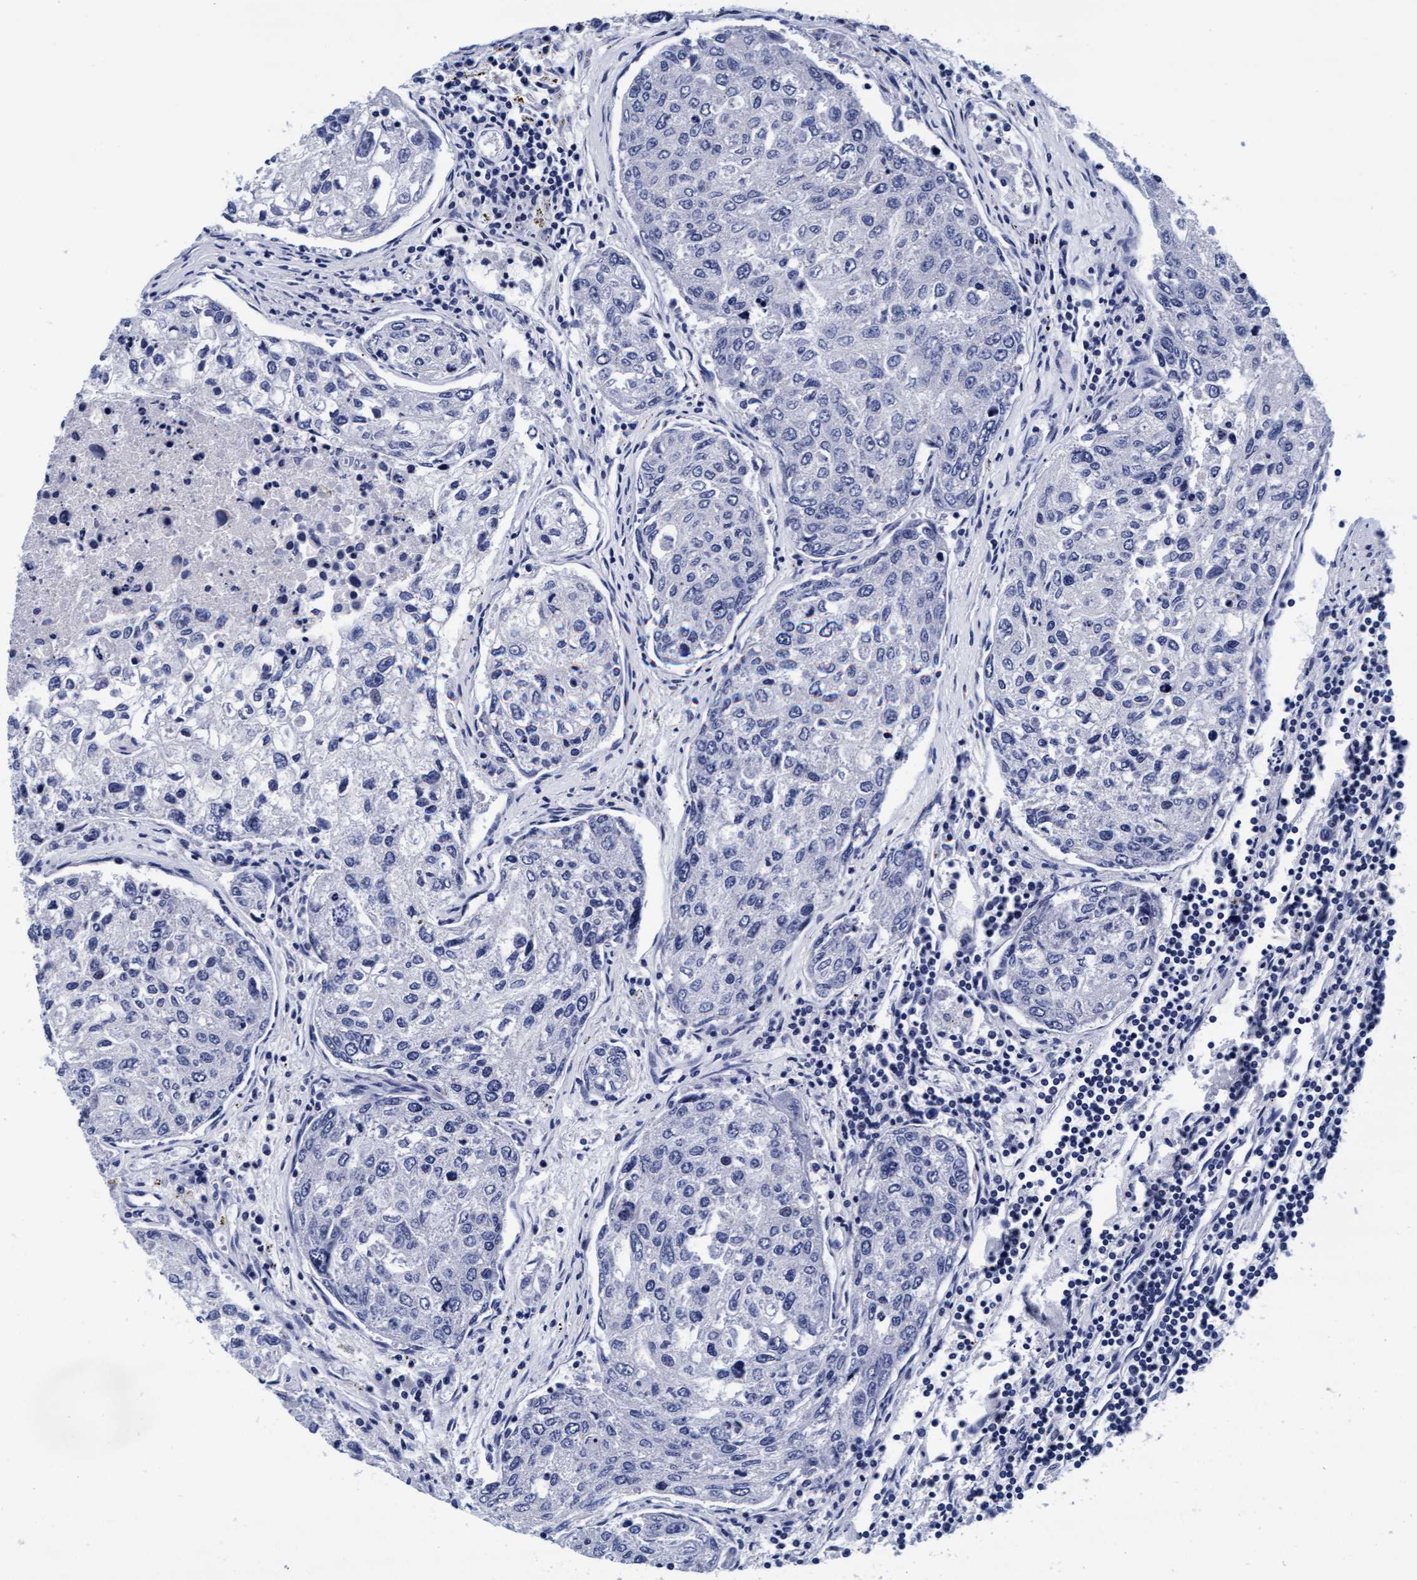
{"staining": {"intensity": "negative", "quantity": "none", "location": "none"}, "tissue": "urothelial cancer", "cell_type": "Tumor cells", "image_type": "cancer", "snomed": [{"axis": "morphology", "description": "Urothelial carcinoma, High grade"}, {"axis": "topography", "description": "Lymph node"}, {"axis": "topography", "description": "Urinary bladder"}], "caption": "There is no significant expression in tumor cells of urothelial cancer.", "gene": "ARSG", "patient": {"sex": "male", "age": 51}}